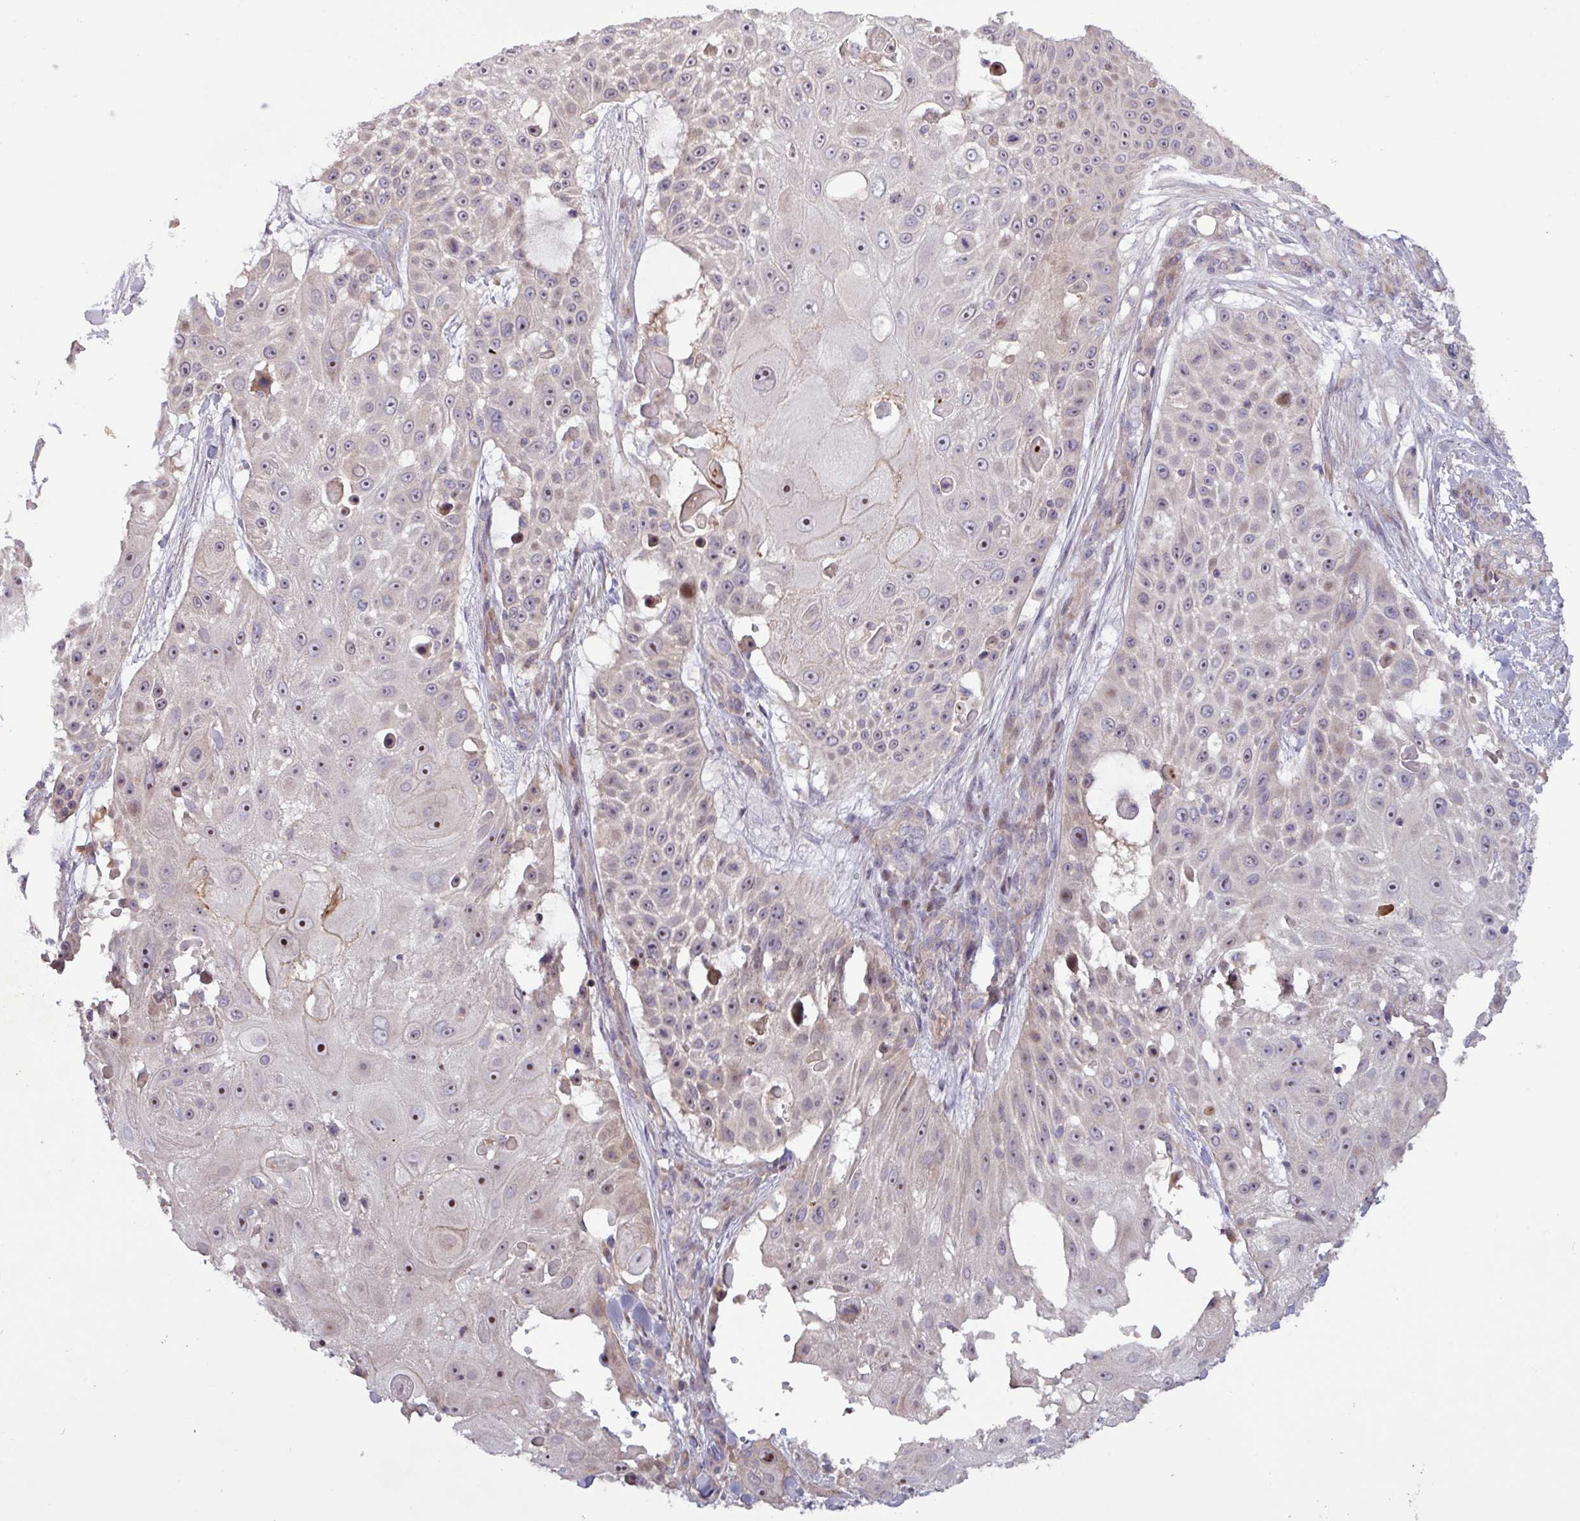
{"staining": {"intensity": "weak", "quantity": "25%-75%", "location": "cytoplasmic/membranous,nuclear"}, "tissue": "skin cancer", "cell_type": "Tumor cells", "image_type": "cancer", "snomed": [{"axis": "morphology", "description": "Squamous cell carcinoma, NOS"}, {"axis": "topography", "description": "Skin"}], "caption": "This photomicrograph reveals immunohistochemistry staining of human squamous cell carcinoma (skin), with low weak cytoplasmic/membranous and nuclear expression in approximately 25%-75% of tumor cells.", "gene": "TNFSF12", "patient": {"sex": "female", "age": 86}}